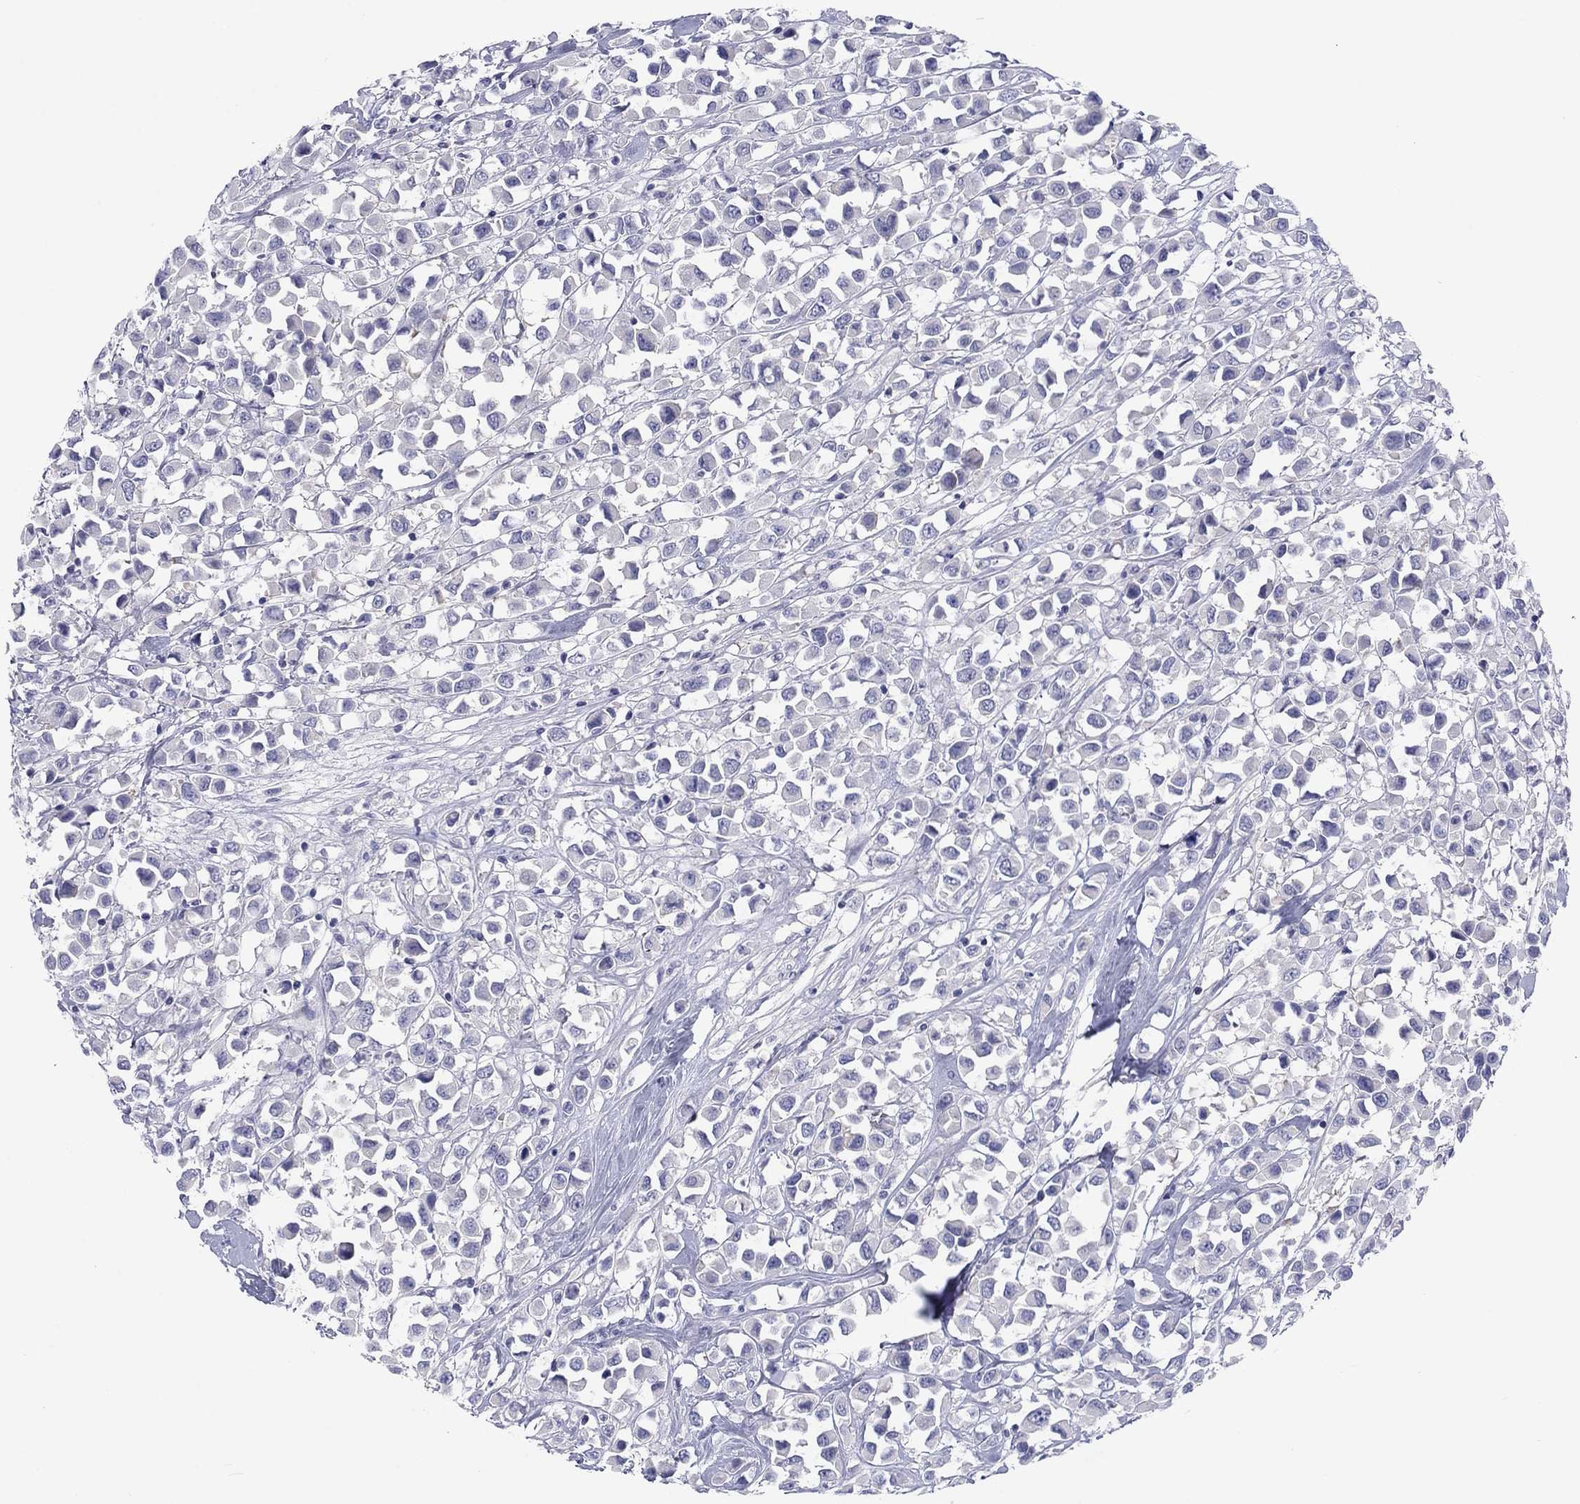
{"staining": {"intensity": "negative", "quantity": "none", "location": "none"}, "tissue": "breast cancer", "cell_type": "Tumor cells", "image_type": "cancer", "snomed": [{"axis": "morphology", "description": "Duct carcinoma"}, {"axis": "topography", "description": "Breast"}], "caption": "There is no significant staining in tumor cells of infiltrating ductal carcinoma (breast).", "gene": "CACNA1A", "patient": {"sex": "female", "age": 61}}